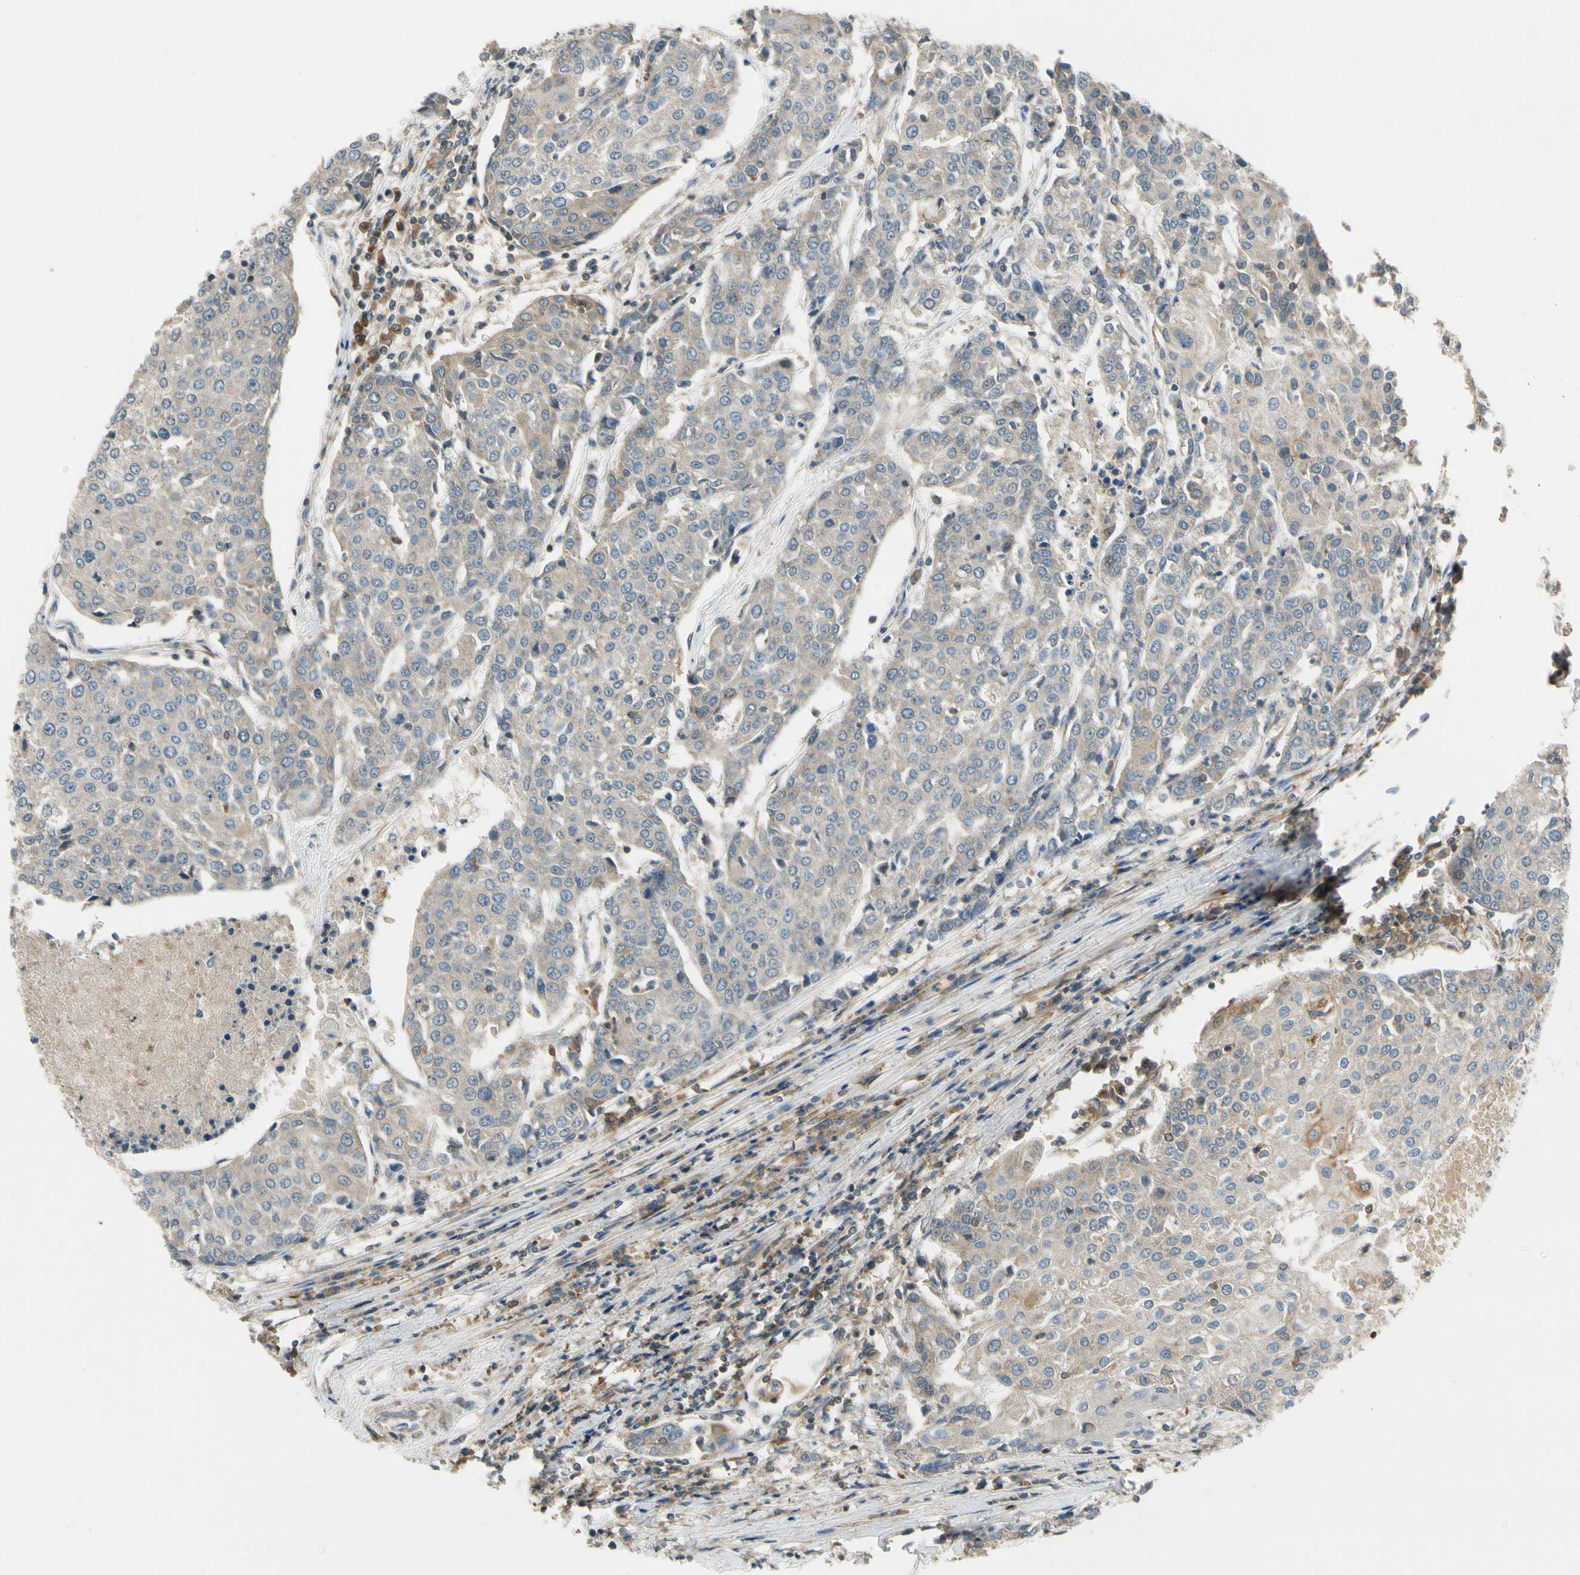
{"staining": {"intensity": "weak", "quantity": "<25%", "location": "cytoplasmic/membranous"}, "tissue": "urothelial cancer", "cell_type": "Tumor cells", "image_type": "cancer", "snomed": [{"axis": "morphology", "description": "Urothelial carcinoma, High grade"}, {"axis": "topography", "description": "Urinary bladder"}], "caption": "Tumor cells are negative for brown protein staining in urothelial cancer.", "gene": "MST1R", "patient": {"sex": "female", "age": 85}}